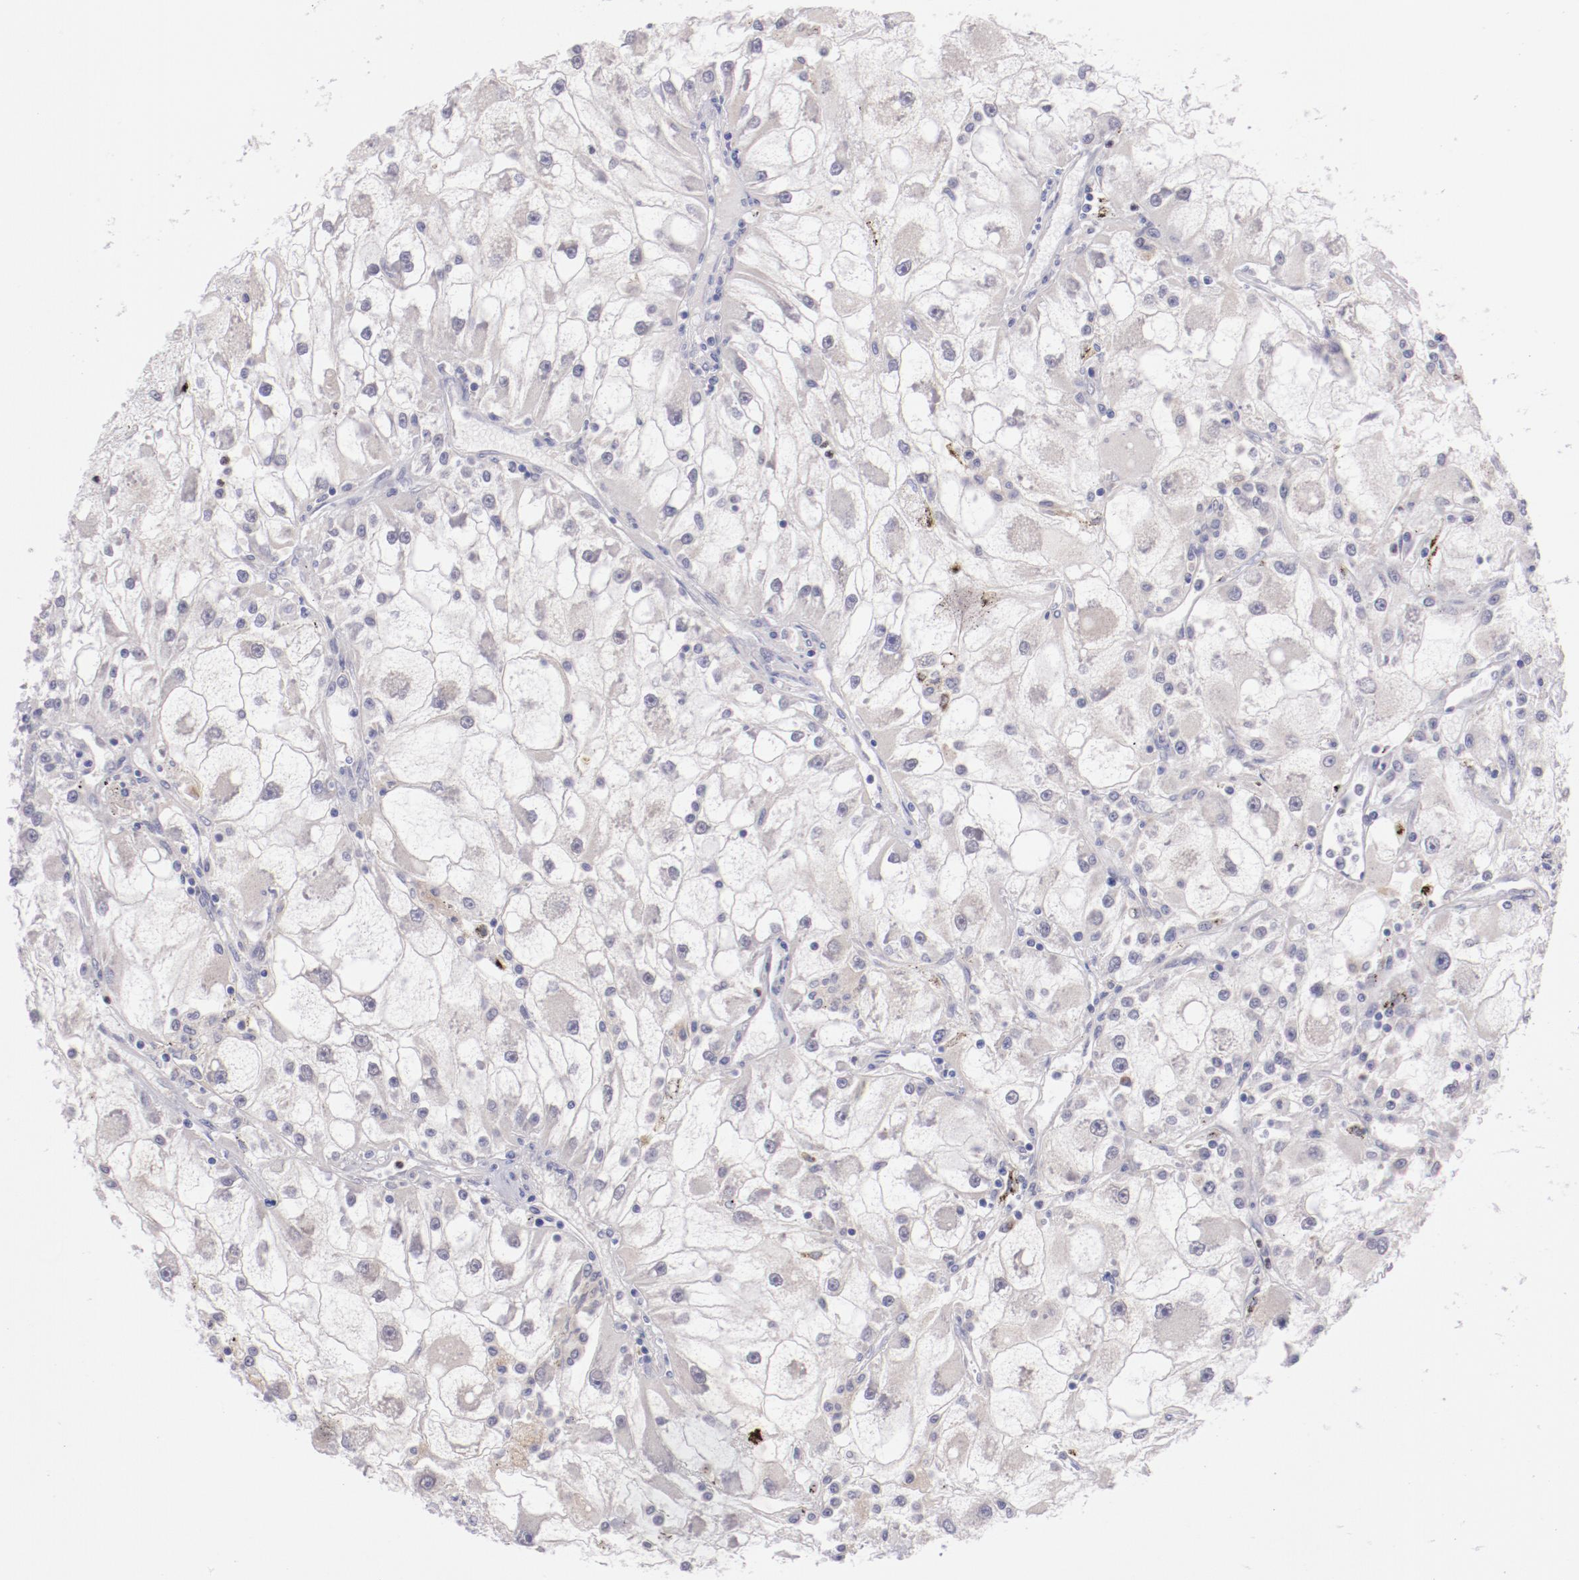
{"staining": {"intensity": "negative", "quantity": "none", "location": "none"}, "tissue": "renal cancer", "cell_type": "Tumor cells", "image_type": "cancer", "snomed": [{"axis": "morphology", "description": "Adenocarcinoma, NOS"}, {"axis": "topography", "description": "Kidney"}], "caption": "Human renal adenocarcinoma stained for a protein using IHC demonstrates no positivity in tumor cells.", "gene": "TRAF3", "patient": {"sex": "female", "age": 73}}